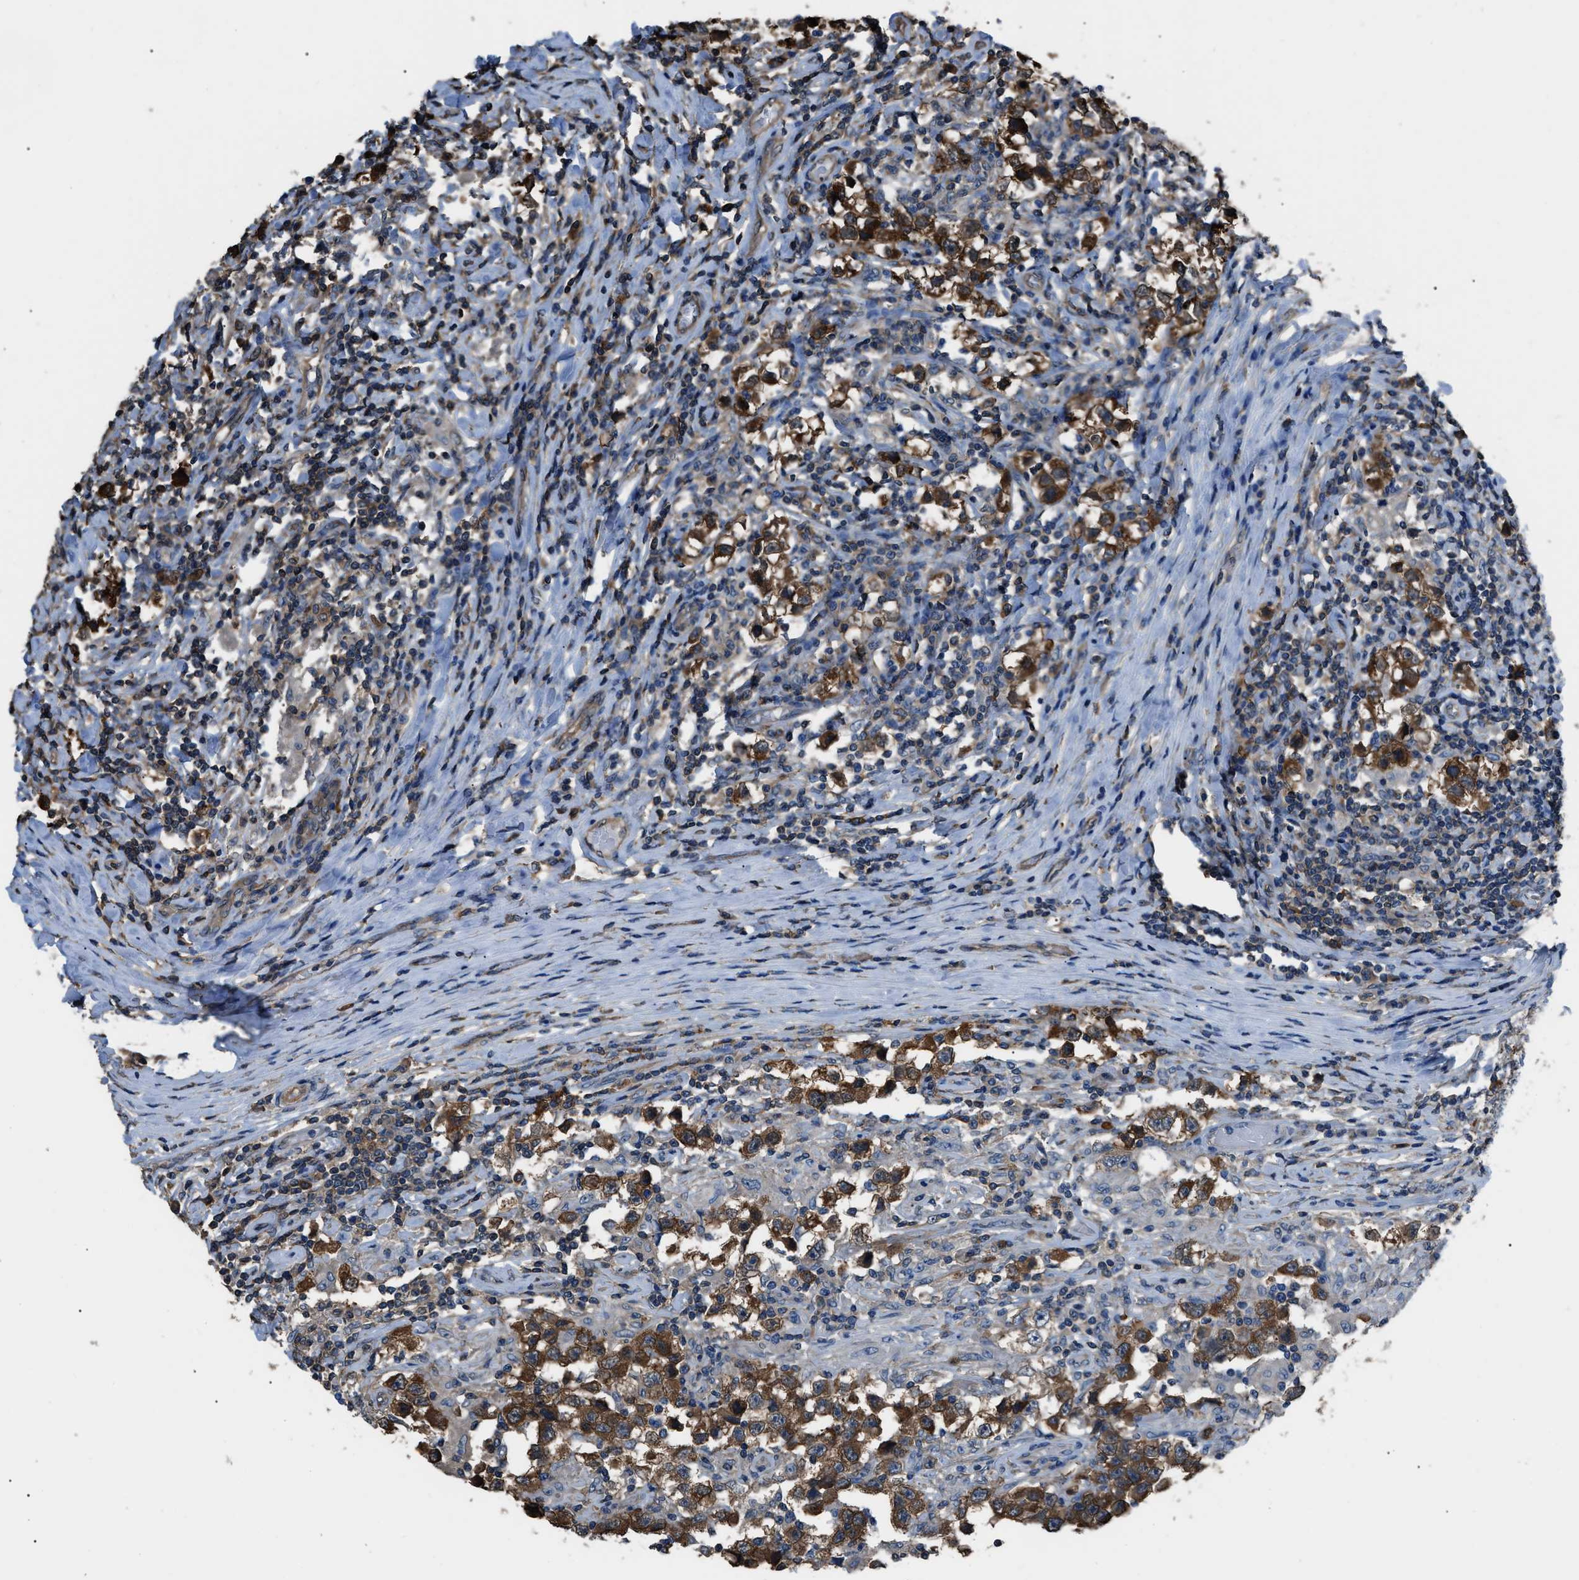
{"staining": {"intensity": "moderate", "quantity": ">75%", "location": "cytoplasmic/membranous"}, "tissue": "testis cancer", "cell_type": "Tumor cells", "image_type": "cancer", "snomed": [{"axis": "morphology", "description": "Carcinoma, Embryonal, NOS"}, {"axis": "topography", "description": "Testis"}], "caption": "Moderate cytoplasmic/membranous positivity for a protein is identified in approximately >75% of tumor cells of testis cancer using IHC.", "gene": "PDCD5", "patient": {"sex": "male", "age": 21}}